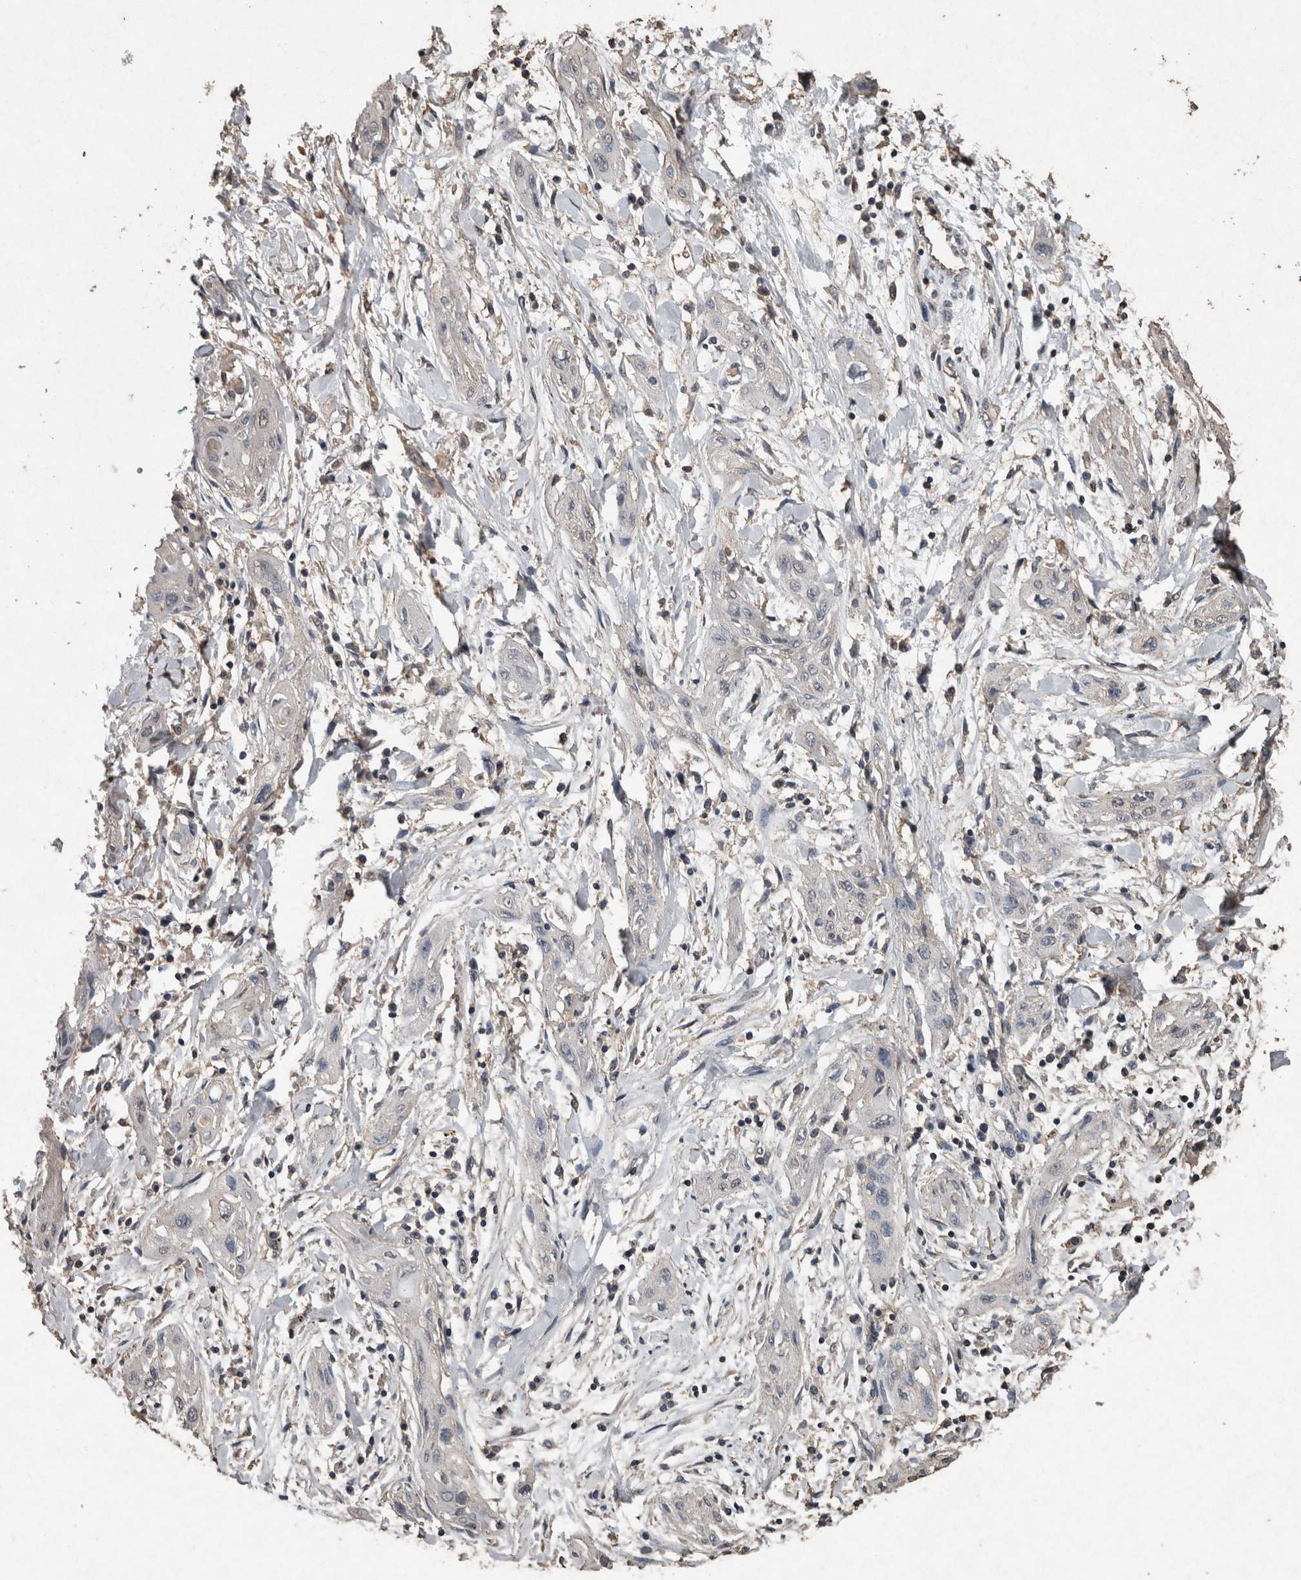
{"staining": {"intensity": "negative", "quantity": "none", "location": "none"}, "tissue": "lung cancer", "cell_type": "Tumor cells", "image_type": "cancer", "snomed": [{"axis": "morphology", "description": "Squamous cell carcinoma, NOS"}, {"axis": "topography", "description": "Lung"}], "caption": "Photomicrograph shows no significant protein positivity in tumor cells of lung squamous cell carcinoma.", "gene": "FGFRL1", "patient": {"sex": "female", "age": 47}}